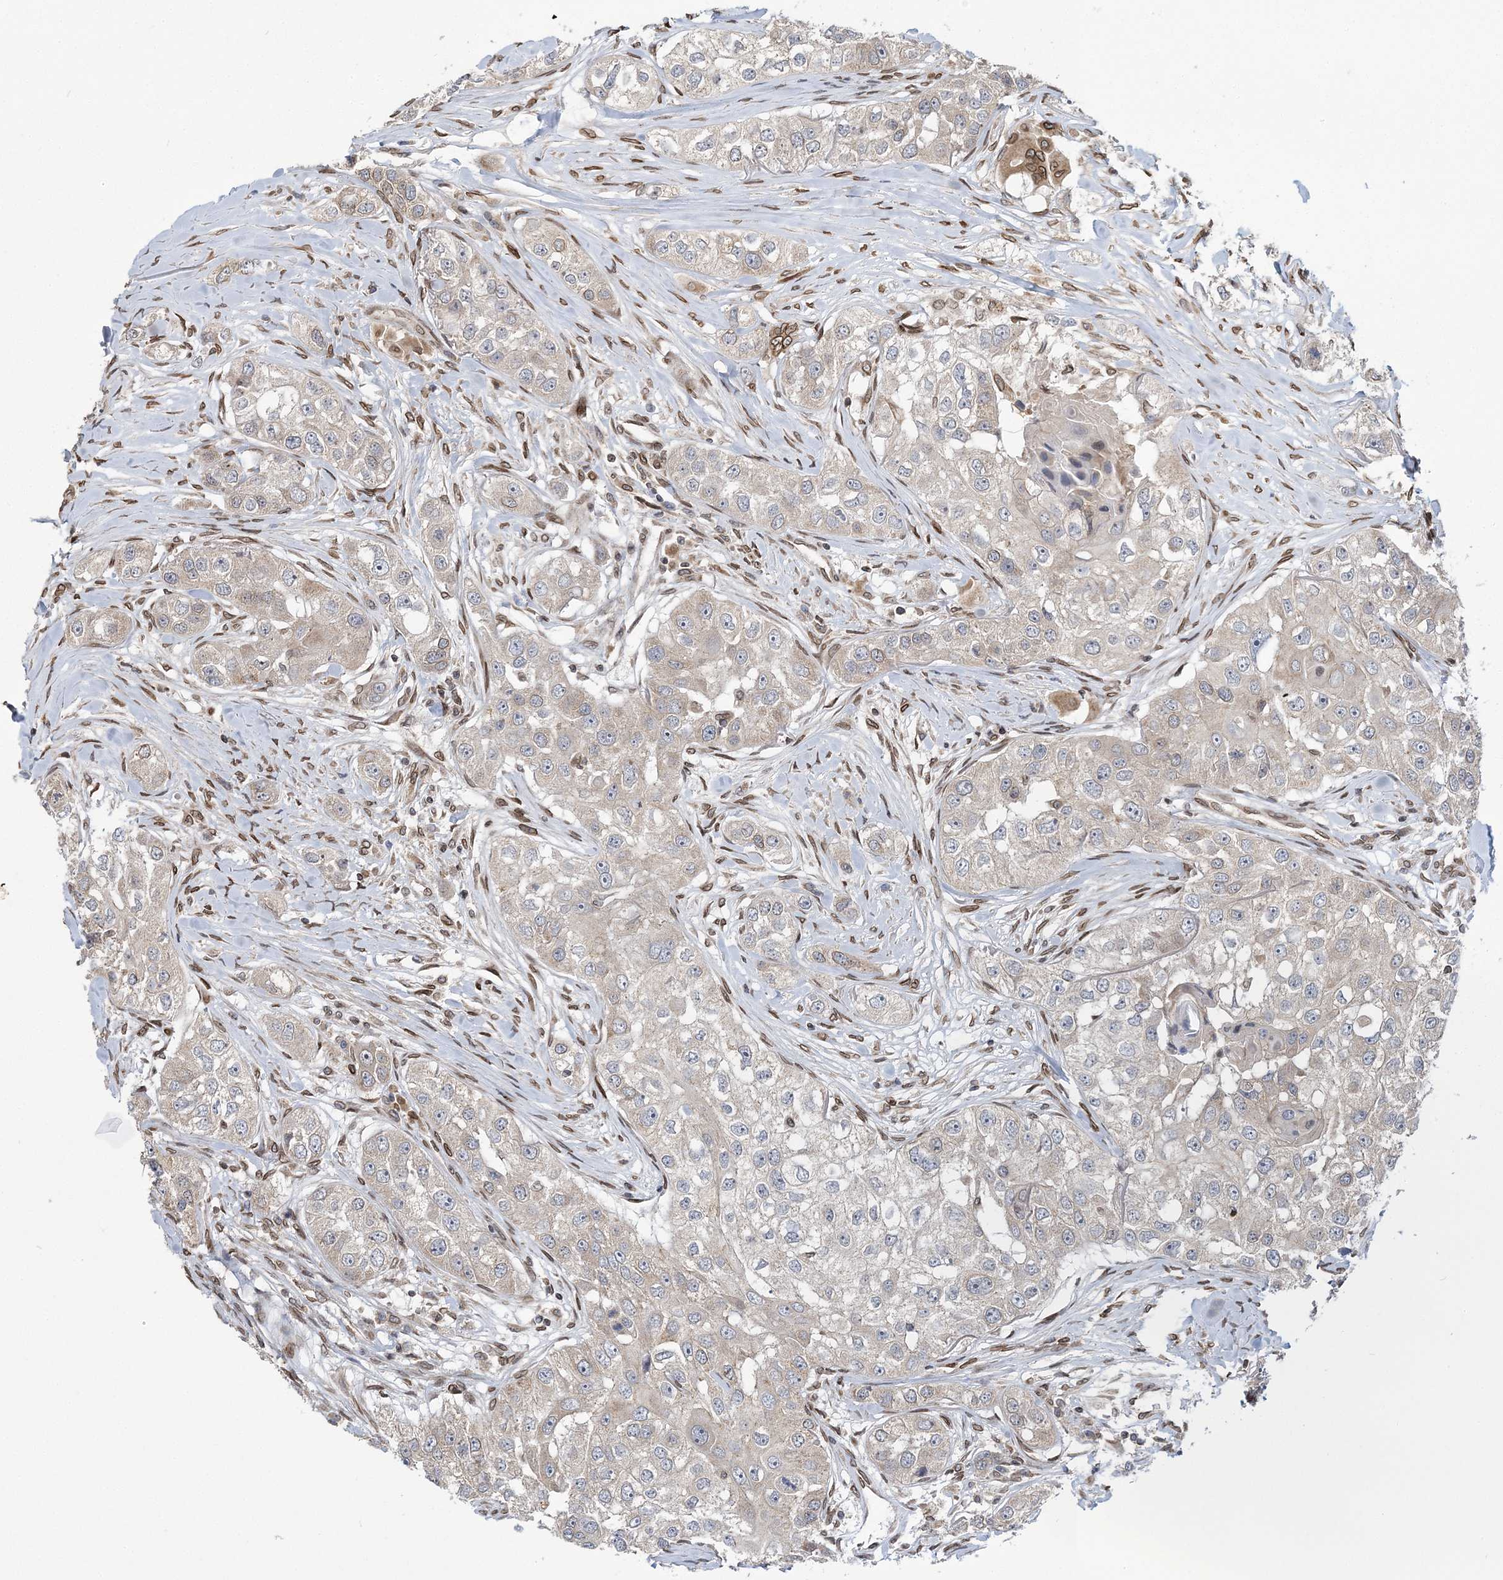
{"staining": {"intensity": "negative", "quantity": "none", "location": "none"}, "tissue": "head and neck cancer", "cell_type": "Tumor cells", "image_type": "cancer", "snomed": [{"axis": "morphology", "description": "Normal tissue, NOS"}, {"axis": "morphology", "description": "Squamous cell carcinoma, NOS"}, {"axis": "topography", "description": "Skeletal muscle"}, {"axis": "topography", "description": "Head-Neck"}], "caption": "High magnification brightfield microscopy of squamous cell carcinoma (head and neck) stained with DAB (3,3'-diaminobenzidine) (brown) and counterstained with hematoxylin (blue): tumor cells show no significant expression.", "gene": "DNAJC27", "patient": {"sex": "male", "age": 51}}